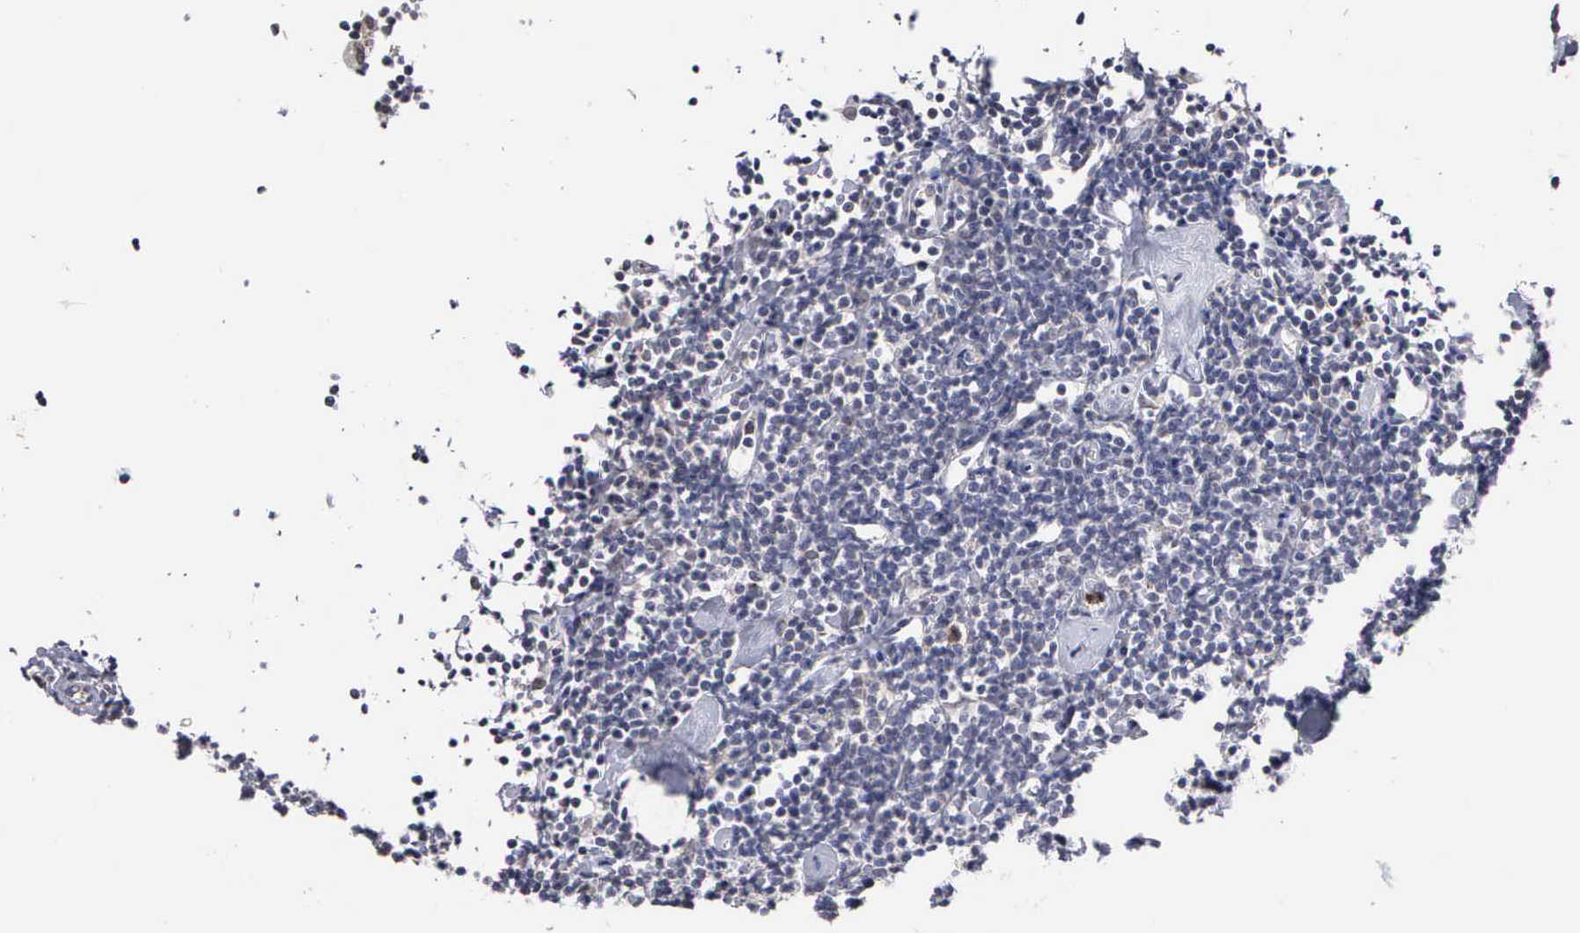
{"staining": {"intensity": "negative", "quantity": "none", "location": "none"}, "tissue": "lymphoma", "cell_type": "Tumor cells", "image_type": "cancer", "snomed": [{"axis": "morphology", "description": "Malignant lymphoma, non-Hodgkin's type, Low grade"}, {"axis": "topography", "description": "Lymph node"}], "caption": "High power microscopy micrograph of an immunohistochemistry (IHC) histopathology image of malignant lymphoma, non-Hodgkin's type (low-grade), revealing no significant expression in tumor cells.", "gene": "KDM6A", "patient": {"sex": "male", "age": 65}}